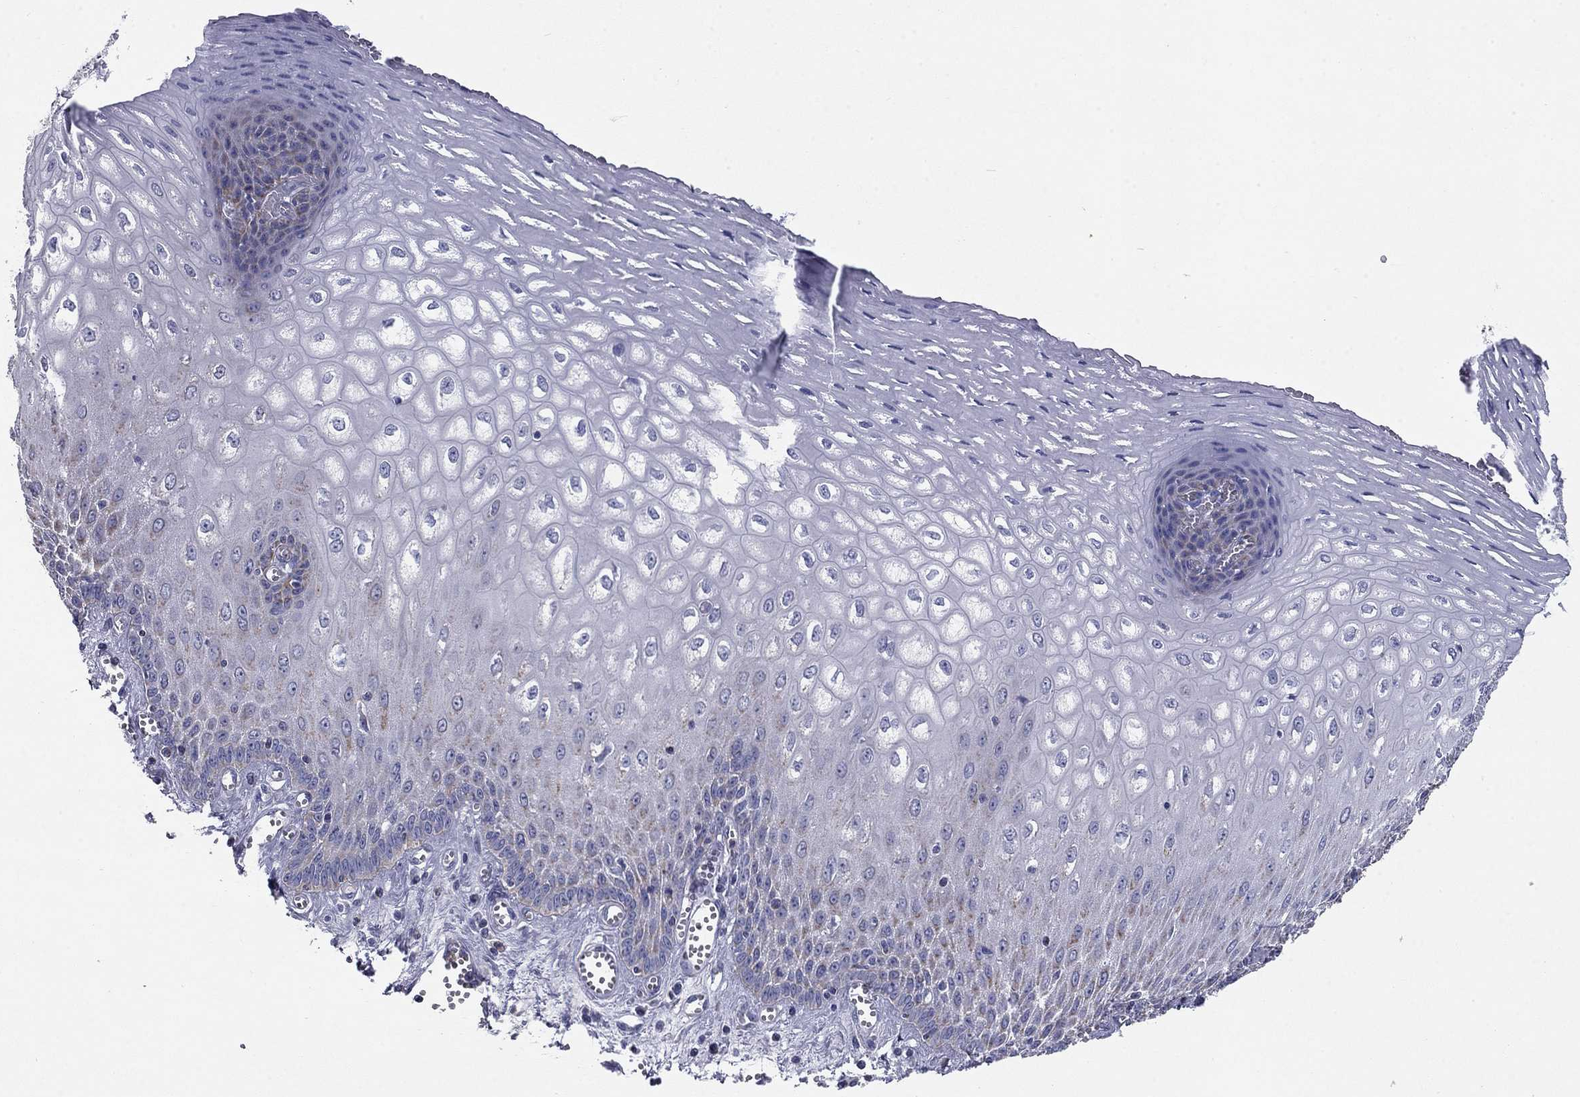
{"staining": {"intensity": "negative", "quantity": "none", "location": "none"}, "tissue": "esophagus", "cell_type": "Squamous epithelial cells", "image_type": "normal", "snomed": [{"axis": "morphology", "description": "Normal tissue, NOS"}, {"axis": "topography", "description": "Esophagus"}], "caption": "This image is of benign esophagus stained with immunohistochemistry (IHC) to label a protein in brown with the nuclei are counter-stained blue. There is no positivity in squamous epithelial cells.", "gene": "NDUFA4L2", "patient": {"sex": "male", "age": 58}}